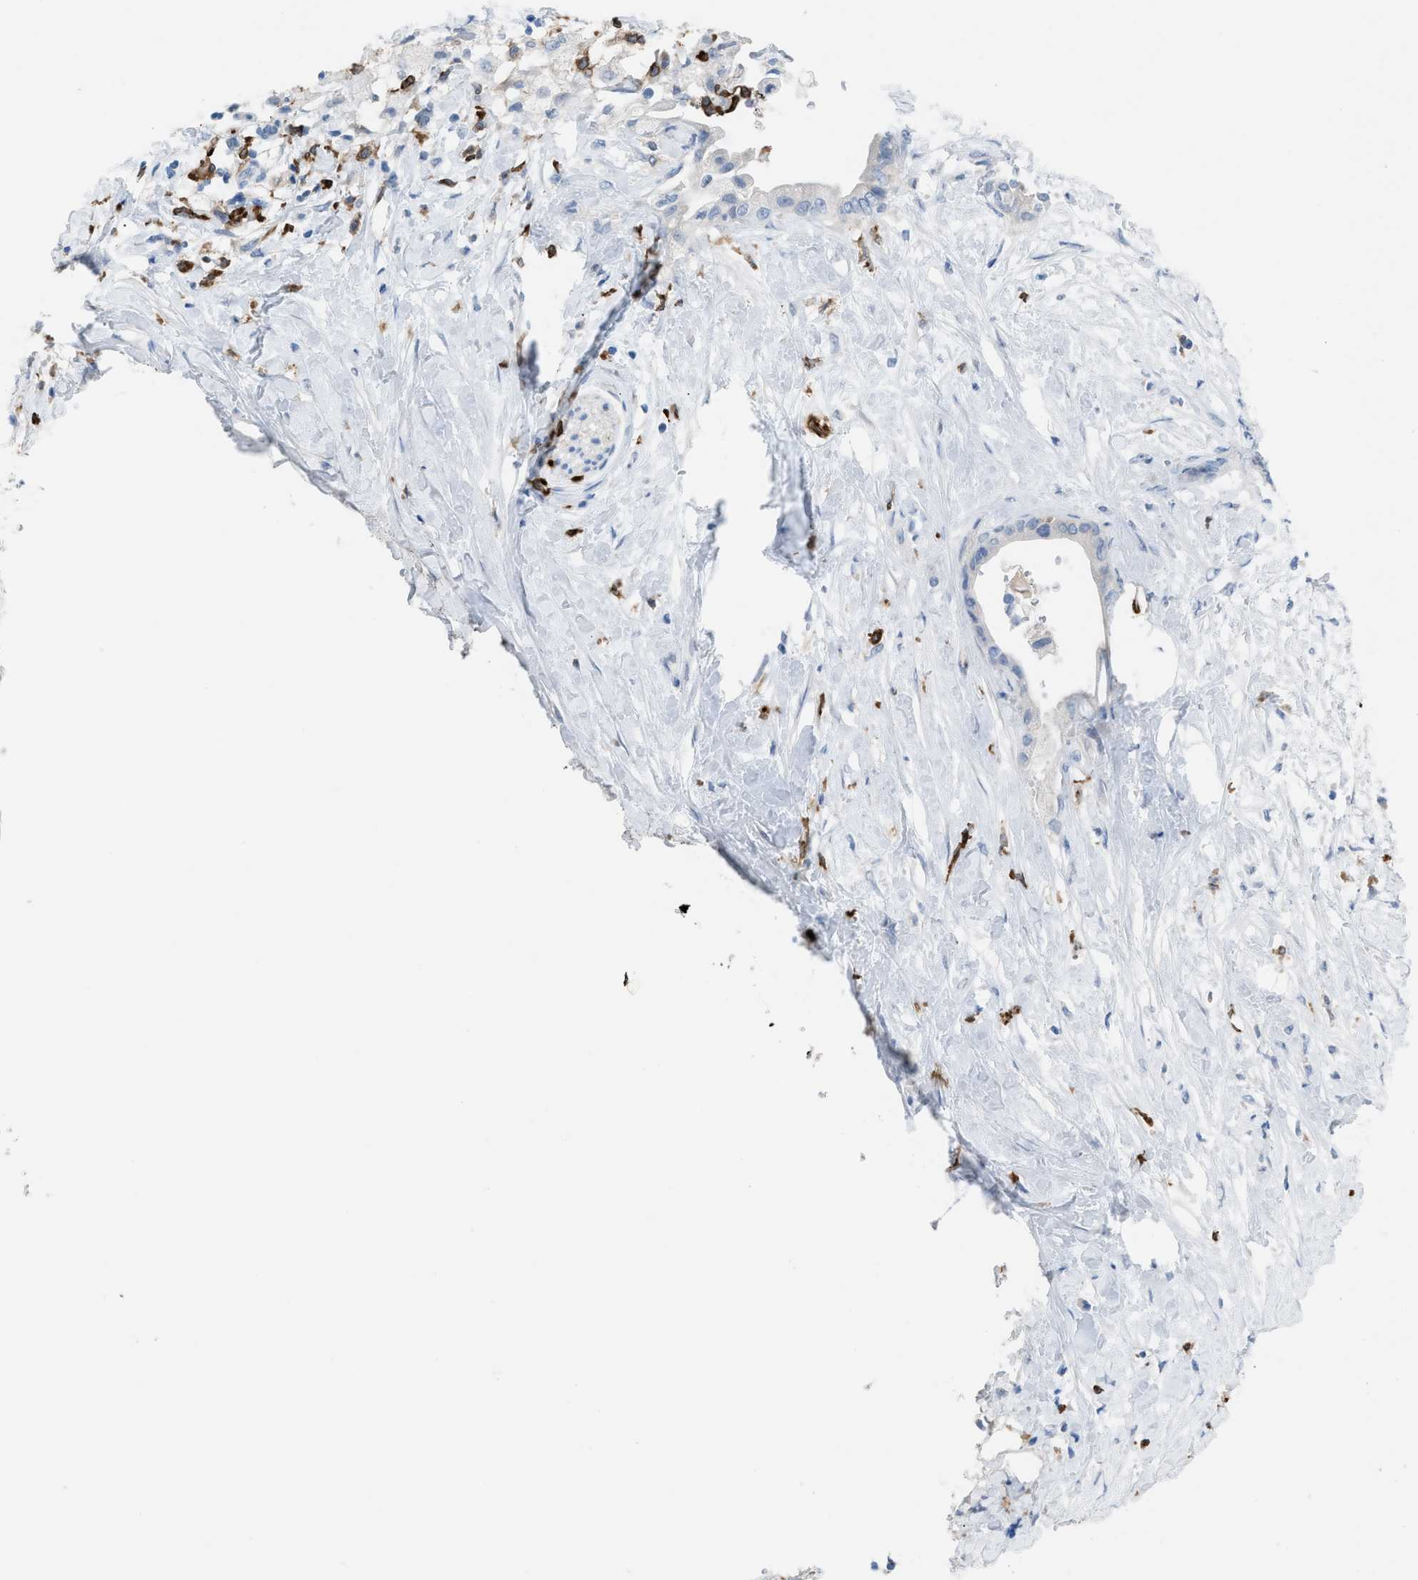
{"staining": {"intensity": "negative", "quantity": "none", "location": "none"}, "tissue": "pancreatic cancer", "cell_type": "Tumor cells", "image_type": "cancer", "snomed": [{"axis": "morphology", "description": "Adenocarcinoma, NOS"}, {"axis": "topography", "description": "Pancreas"}], "caption": "High power microscopy histopathology image of an immunohistochemistry (IHC) photomicrograph of pancreatic cancer (adenocarcinoma), revealing no significant positivity in tumor cells.", "gene": "CLEC10A", "patient": {"sex": "female", "age": 60}}